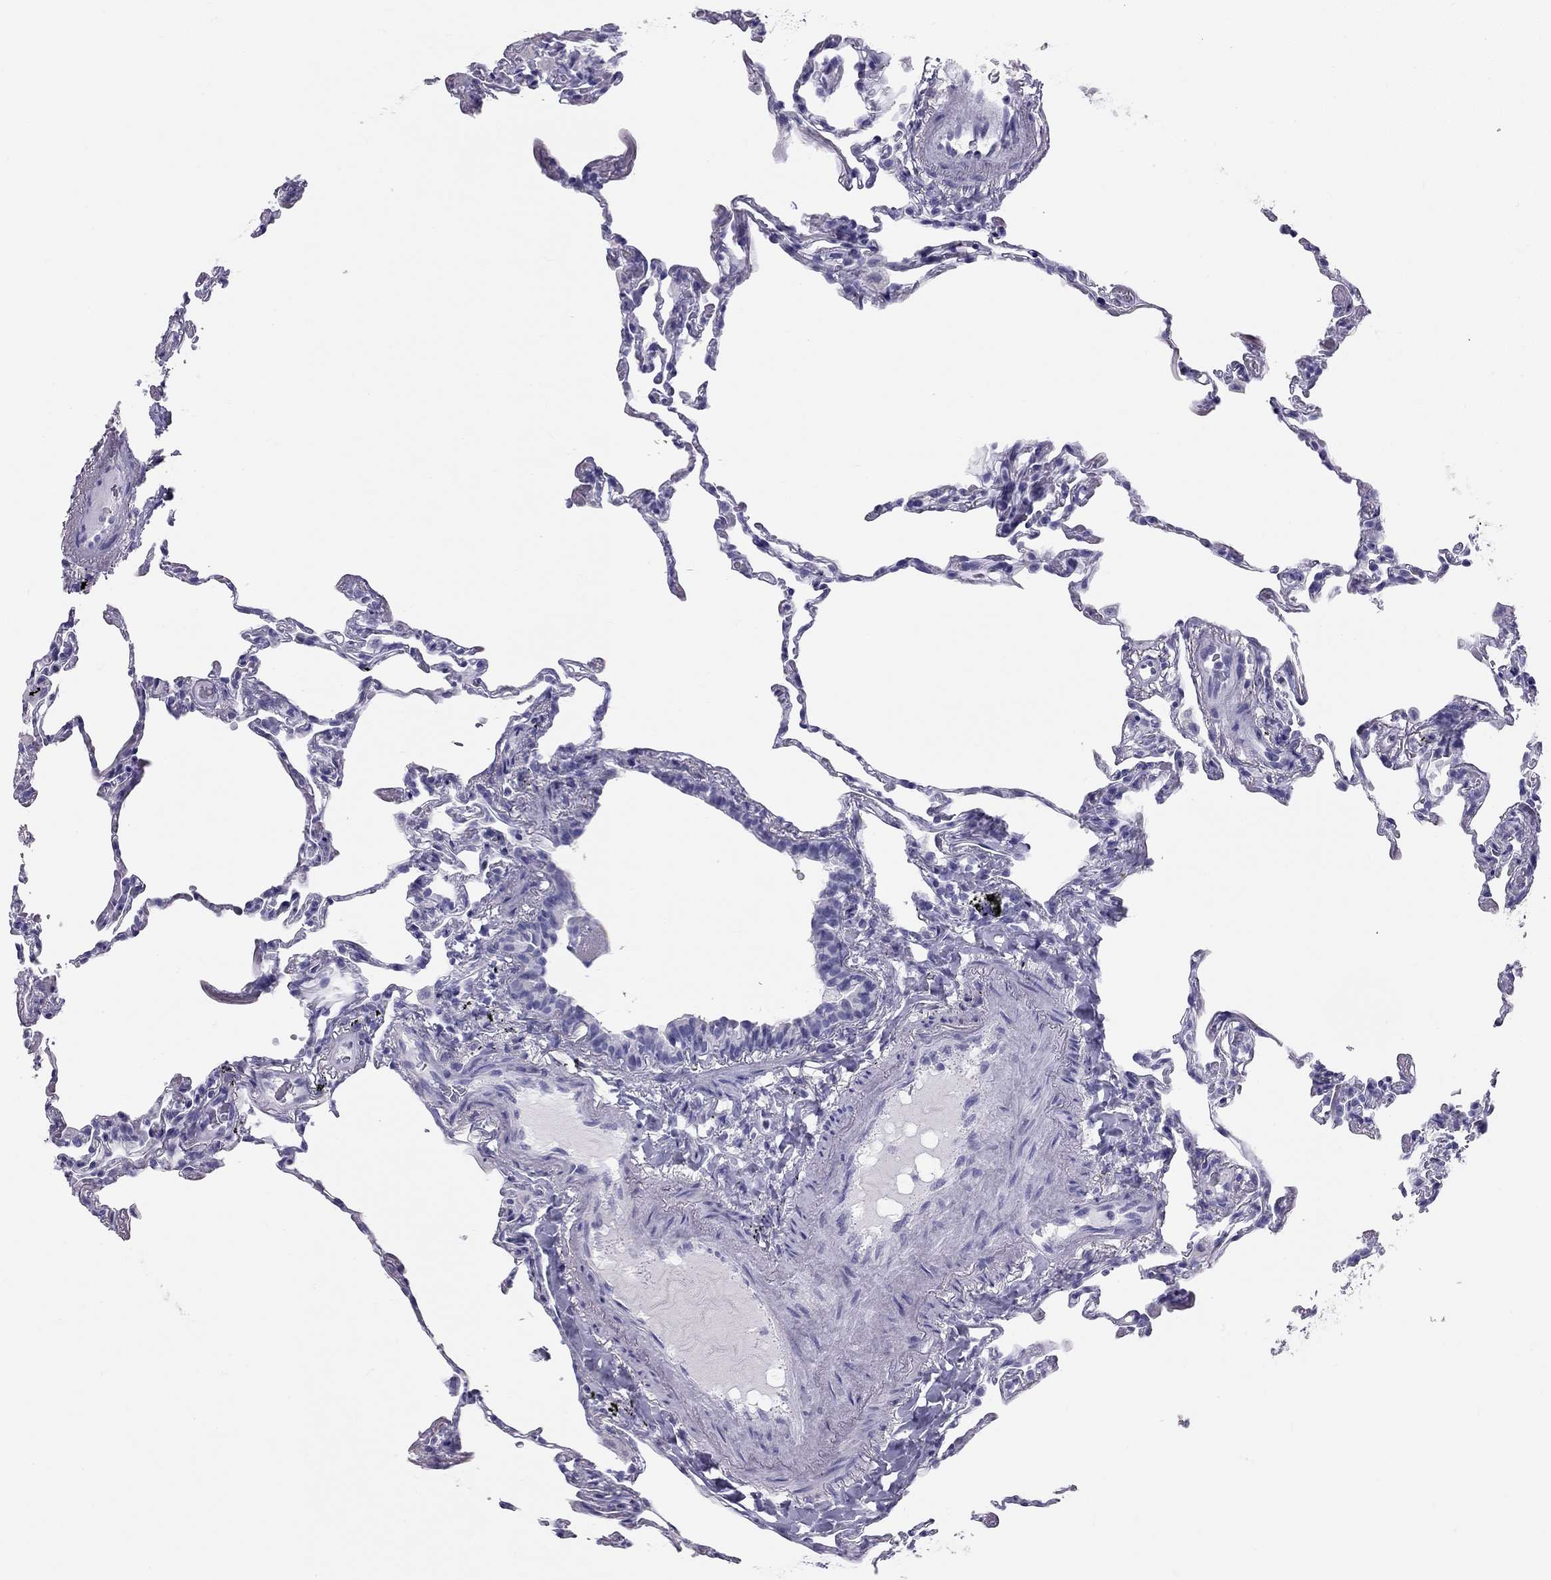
{"staining": {"intensity": "negative", "quantity": "none", "location": "none"}, "tissue": "lung", "cell_type": "Alveolar cells", "image_type": "normal", "snomed": [{"axis": "morphology", "description": "Normal tissue, NOS"}, {"axis": "topography", "description": "Lung"}], "caption": "This is a histopathology image of immunohistochemistry (IHC) staining of benign lung, which shows no expression in alveolar cells. (Stains: DAB immunohistochemistry with hematoxylin counter stain, Microscopy: brightfield microscopy at high magnification).", "gene": "TRPM3", "patient": {"sex": "female", "age": 57}}